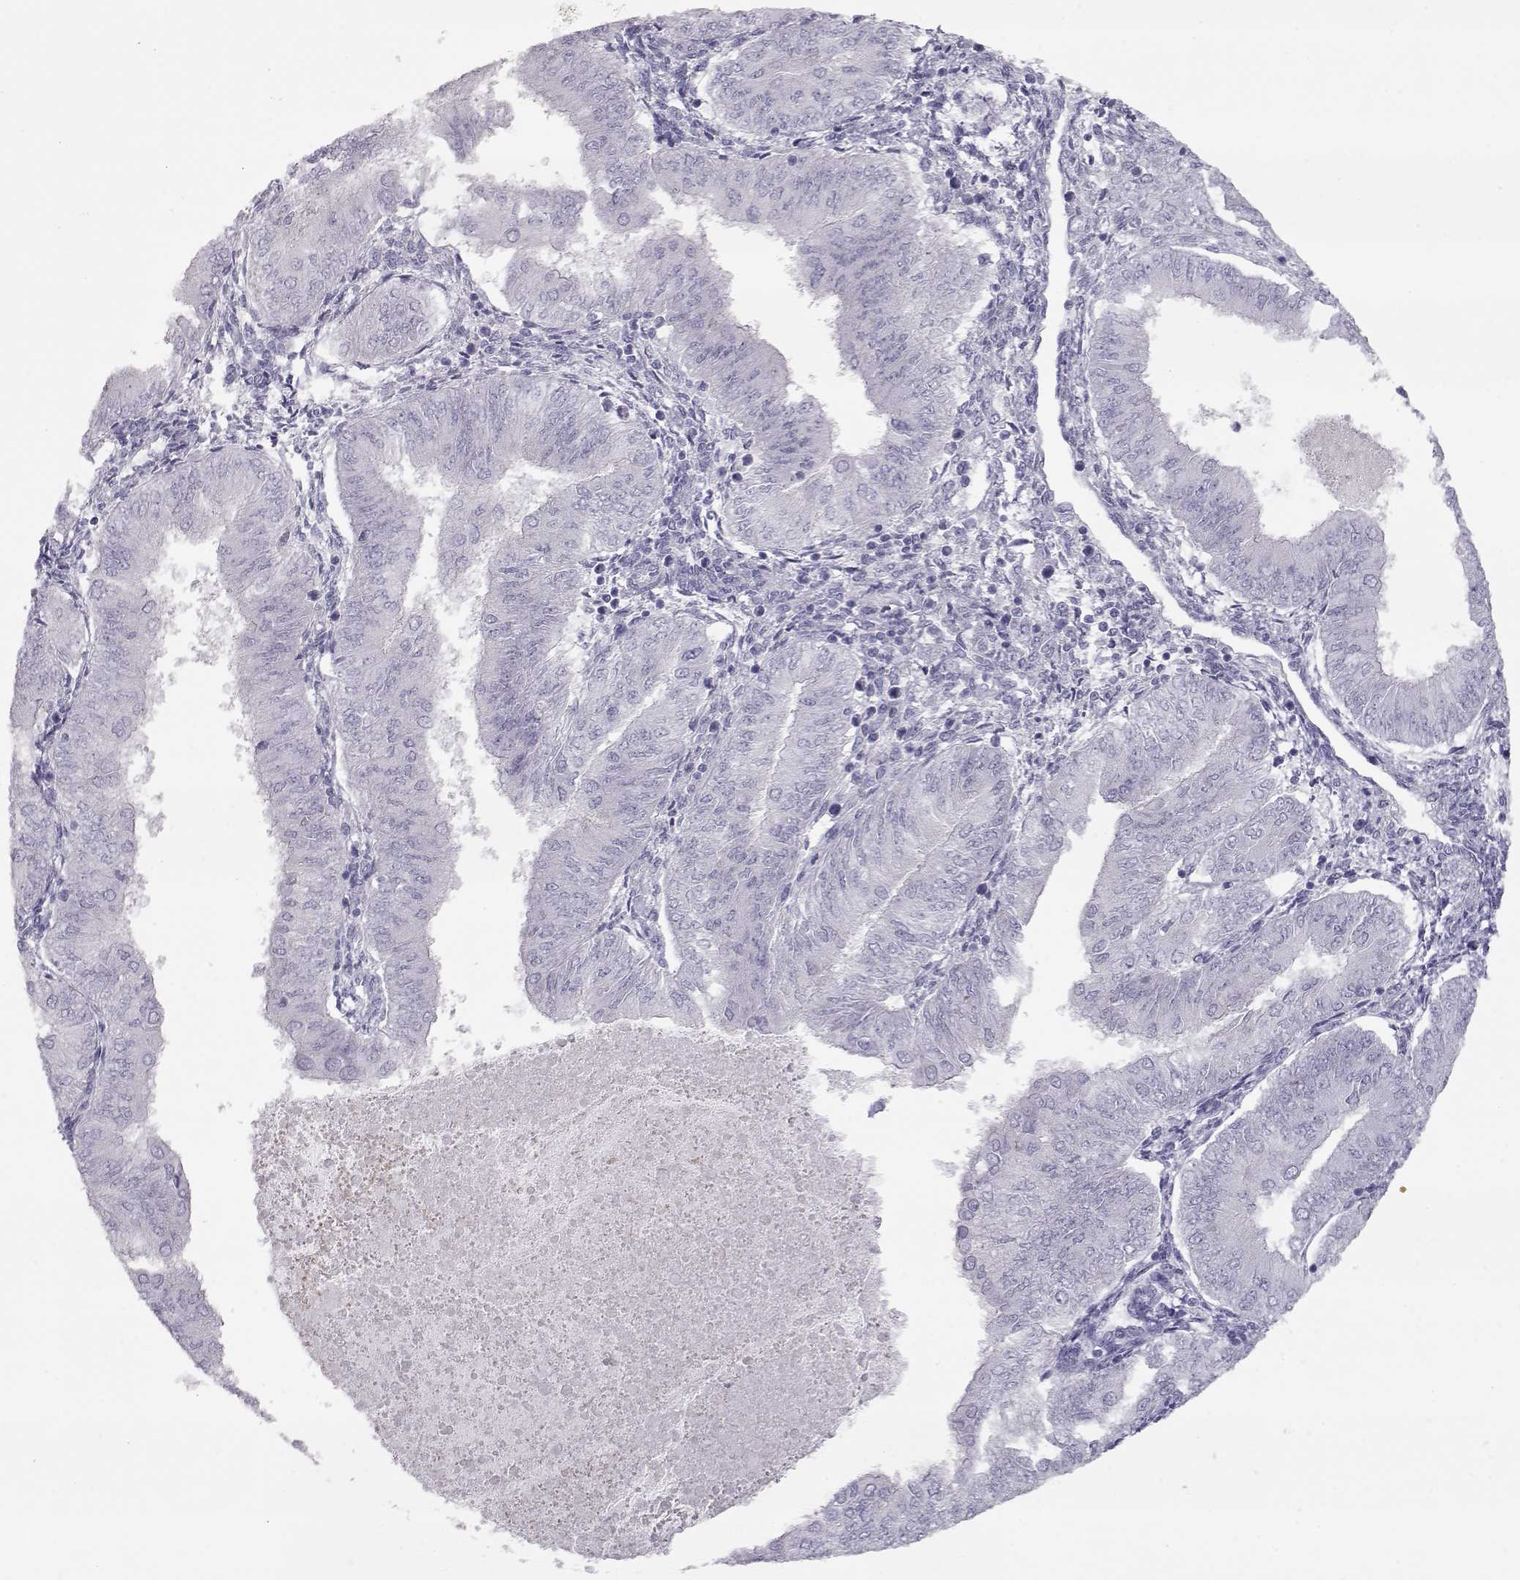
{"staining": {"intensity": "negative", "quantity": "none", "location": "none"}, "tissue": "endometrial cancer", "cell_type": "Tumor cells", "image_type": "cancer", "snomed": [{"axis": "morphology", "description": "Adenocarcinoma, NOS"}, {"axis": "topography", "description": "Endometrium"}], "caption": "IHC of human endometrial cancer (adenocarcinoma) demonstrates no positivity in tumor cells.", "gene": "SLITRK3", "patient": {"sex": "female", "age": 53}}